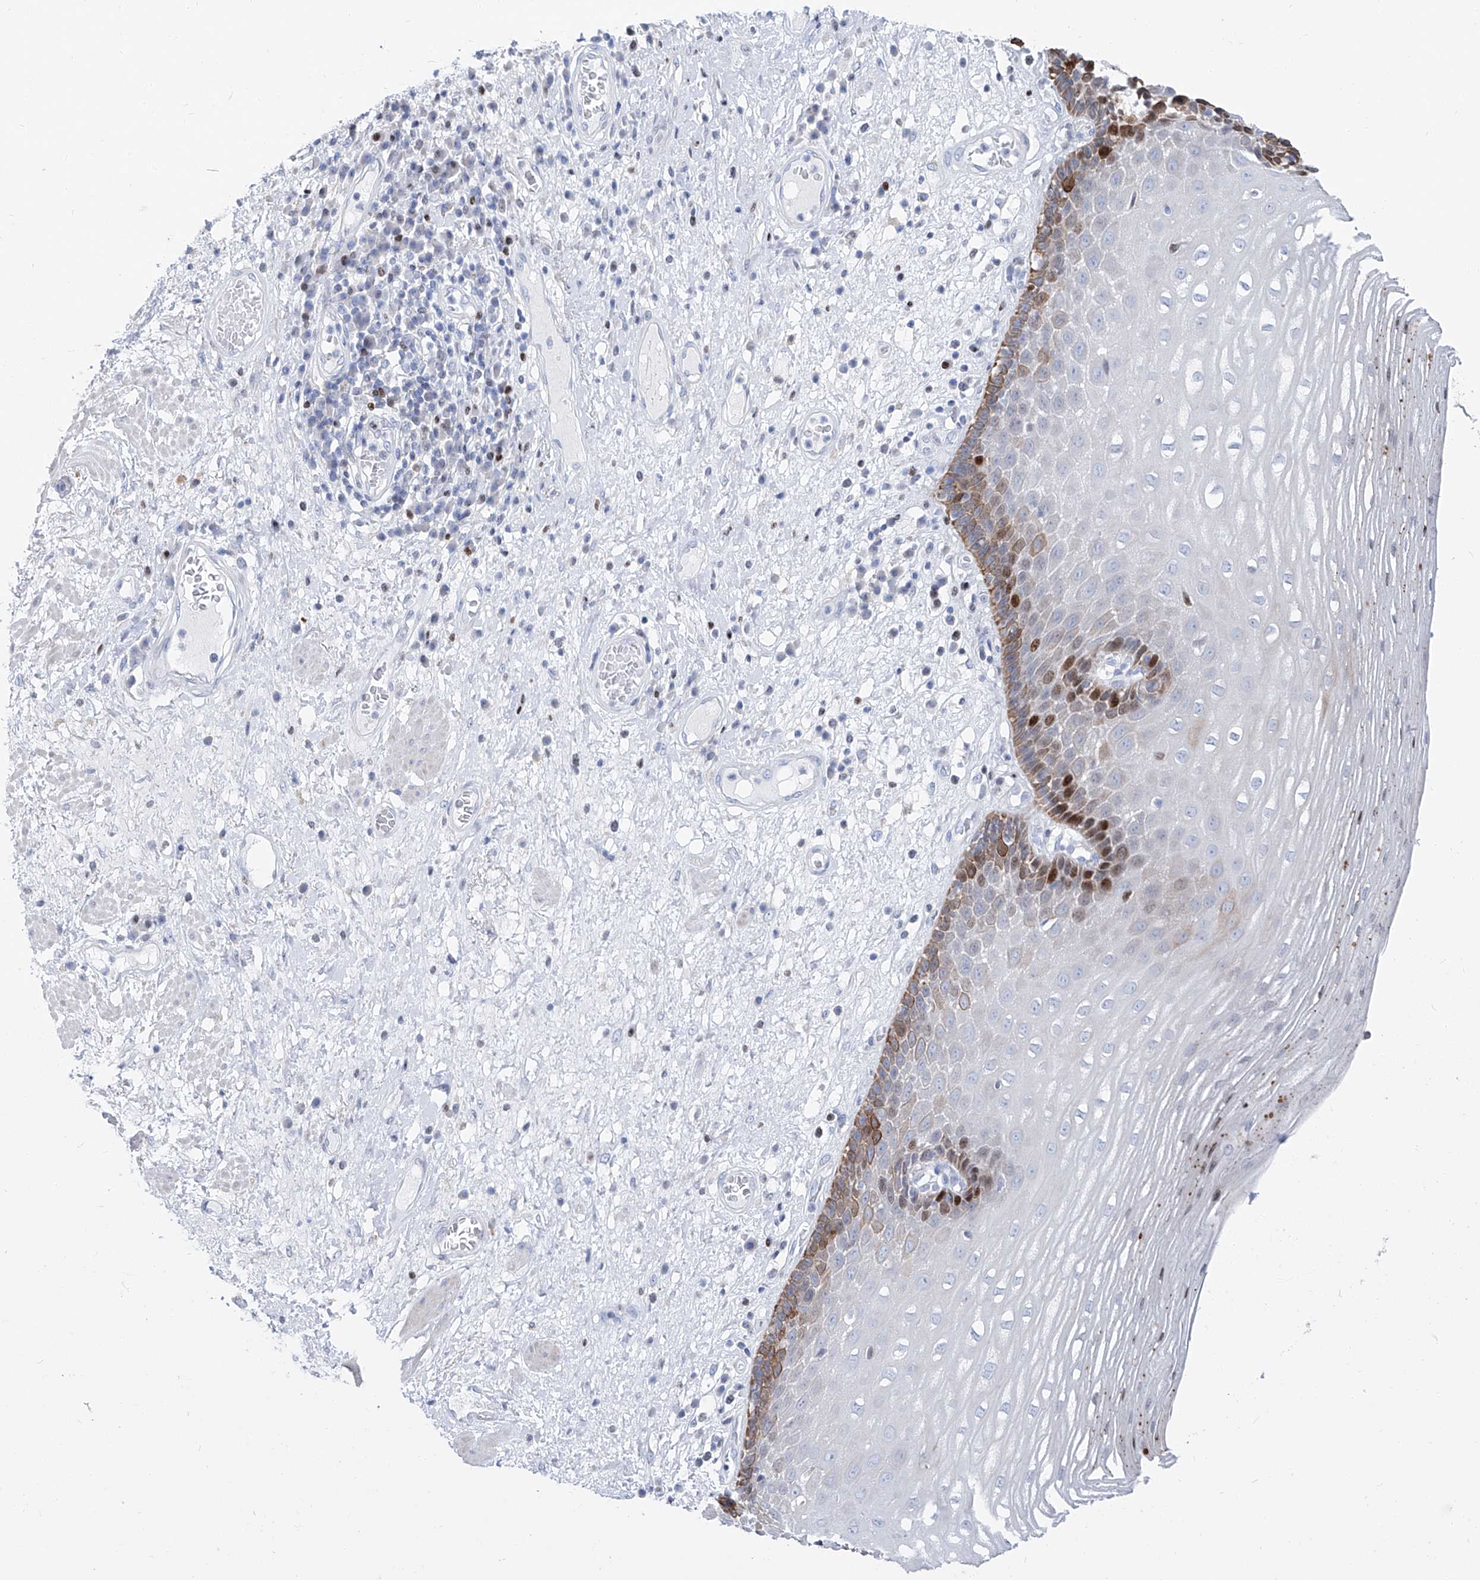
{"staining": {"intensity": "strong", "quantity": "<25%", "location": "cytoplasmic/membranous,nuclear"}, "tissue": "esophagus", "cell_type": "Squamous epithelial cells", "image_type": "normal", "snomed": [{"axis": "morphology", "description": "Normal tissue, NOS"}, {"axis": "morphology", "description": "Adenocarcinoma, NOS"}, {"axis": "topography", "description": "Esophagus"}], "caption": "Squamous epithelial cells exhibit strong cytoplasmic/membranous,nuclear staining in about <25% of cells in normal esophagus. (IHC, brightfield microscopy, high magnification).", "gene": "FRS3", "patient": {"sex": "male", "age": 62}}